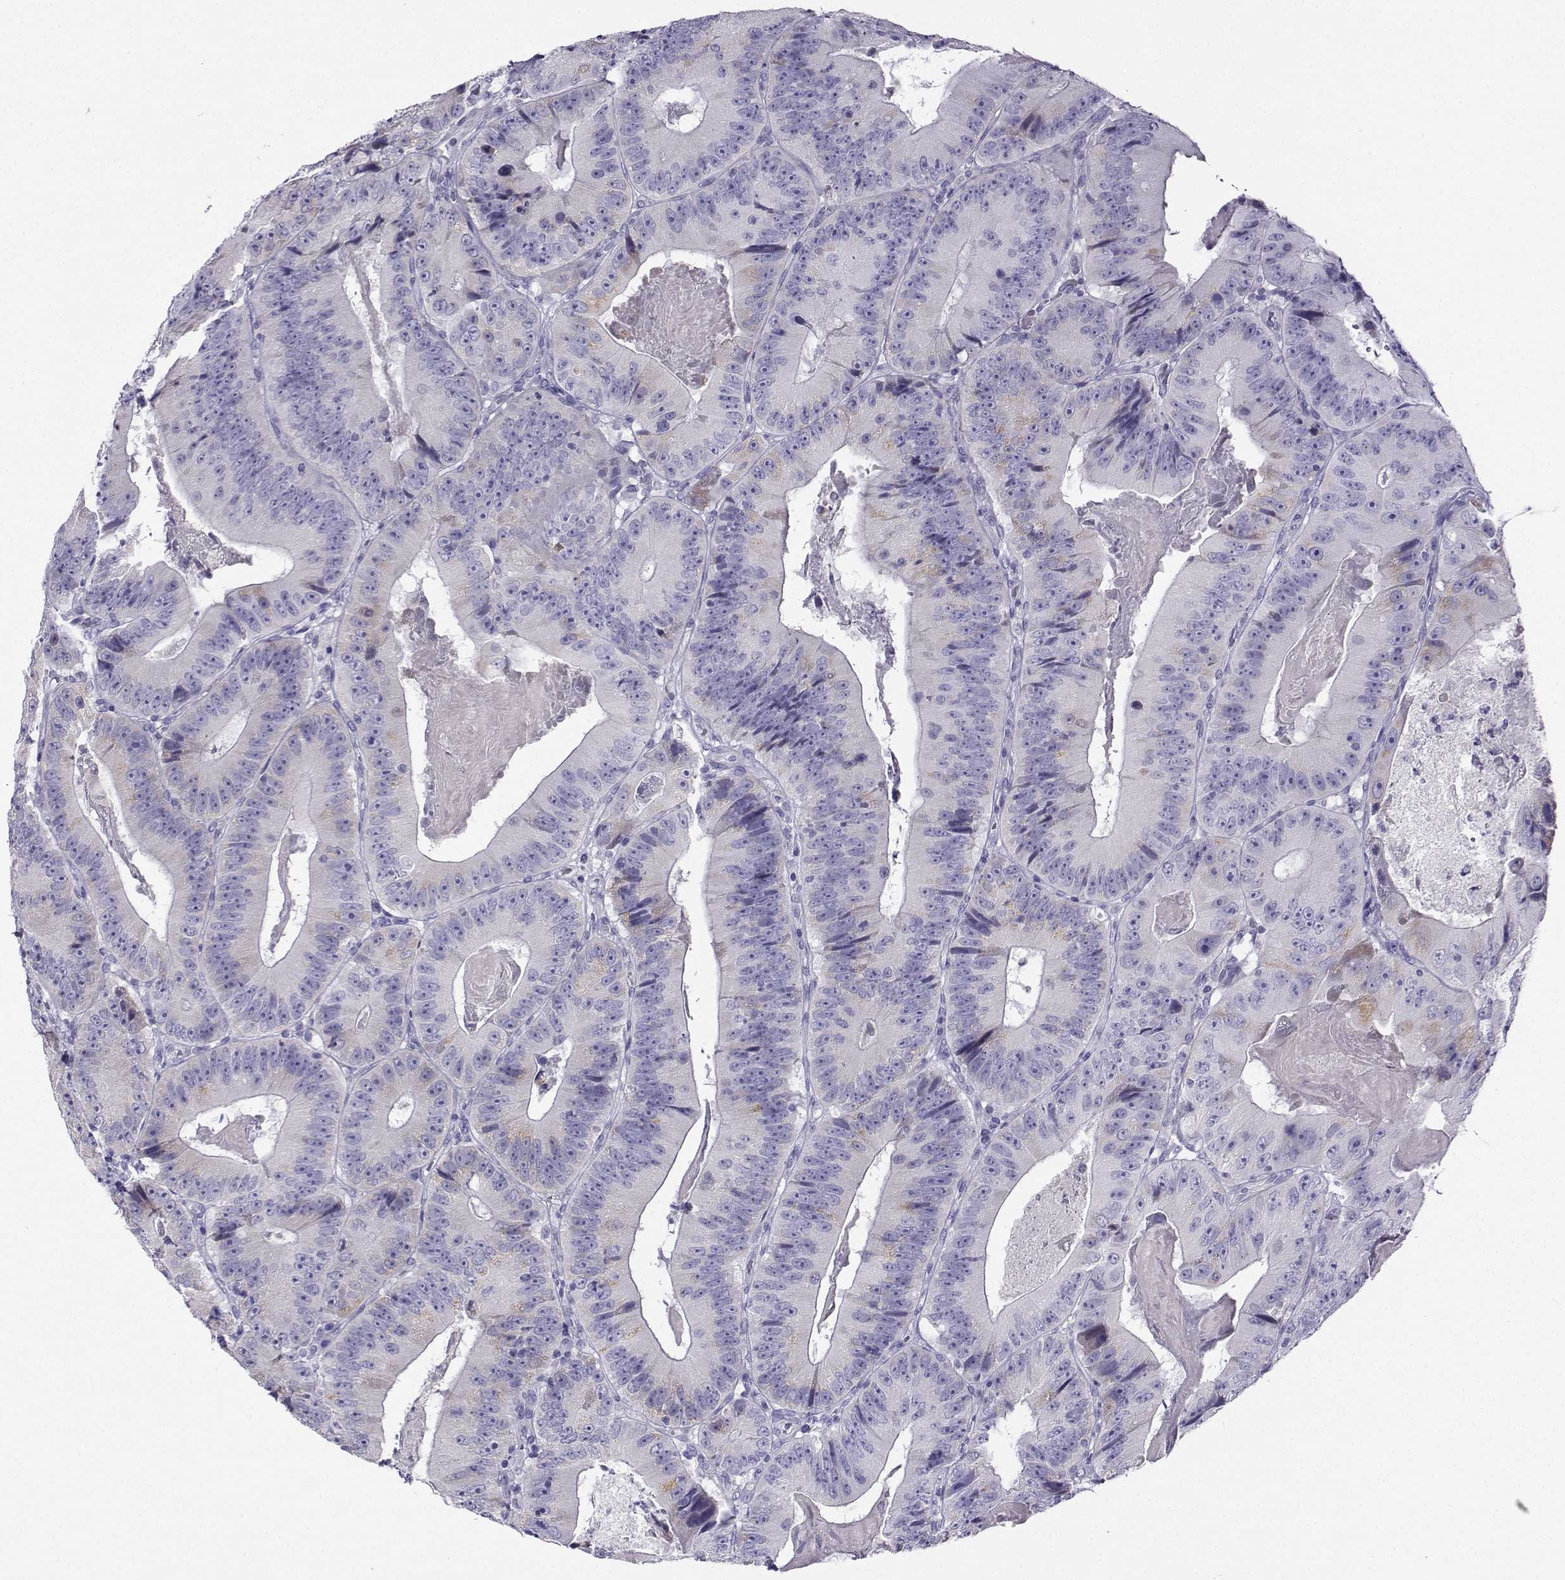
{"staining": {"intensity": "negative", "quantity": "none", "location": "none"}, "tissue": "colorectal cancer", "cell_type": "Tumor cells", "image_type": "cancer", "snomed": [{"axis": "morphology", "description": "Adenocarcinoma, NOS"}, {"axis": "topography", "description": "Colon"}], "caption": "A high-resolution micrograph shows immunohistochemistry staining of adenocarcinoma (colorectal), which demonstrates no significant staining in tumor cells. Nuclei are stained in blue.", "gene": "FBXO24", "patient": {"sex": "female", "age": 86}}